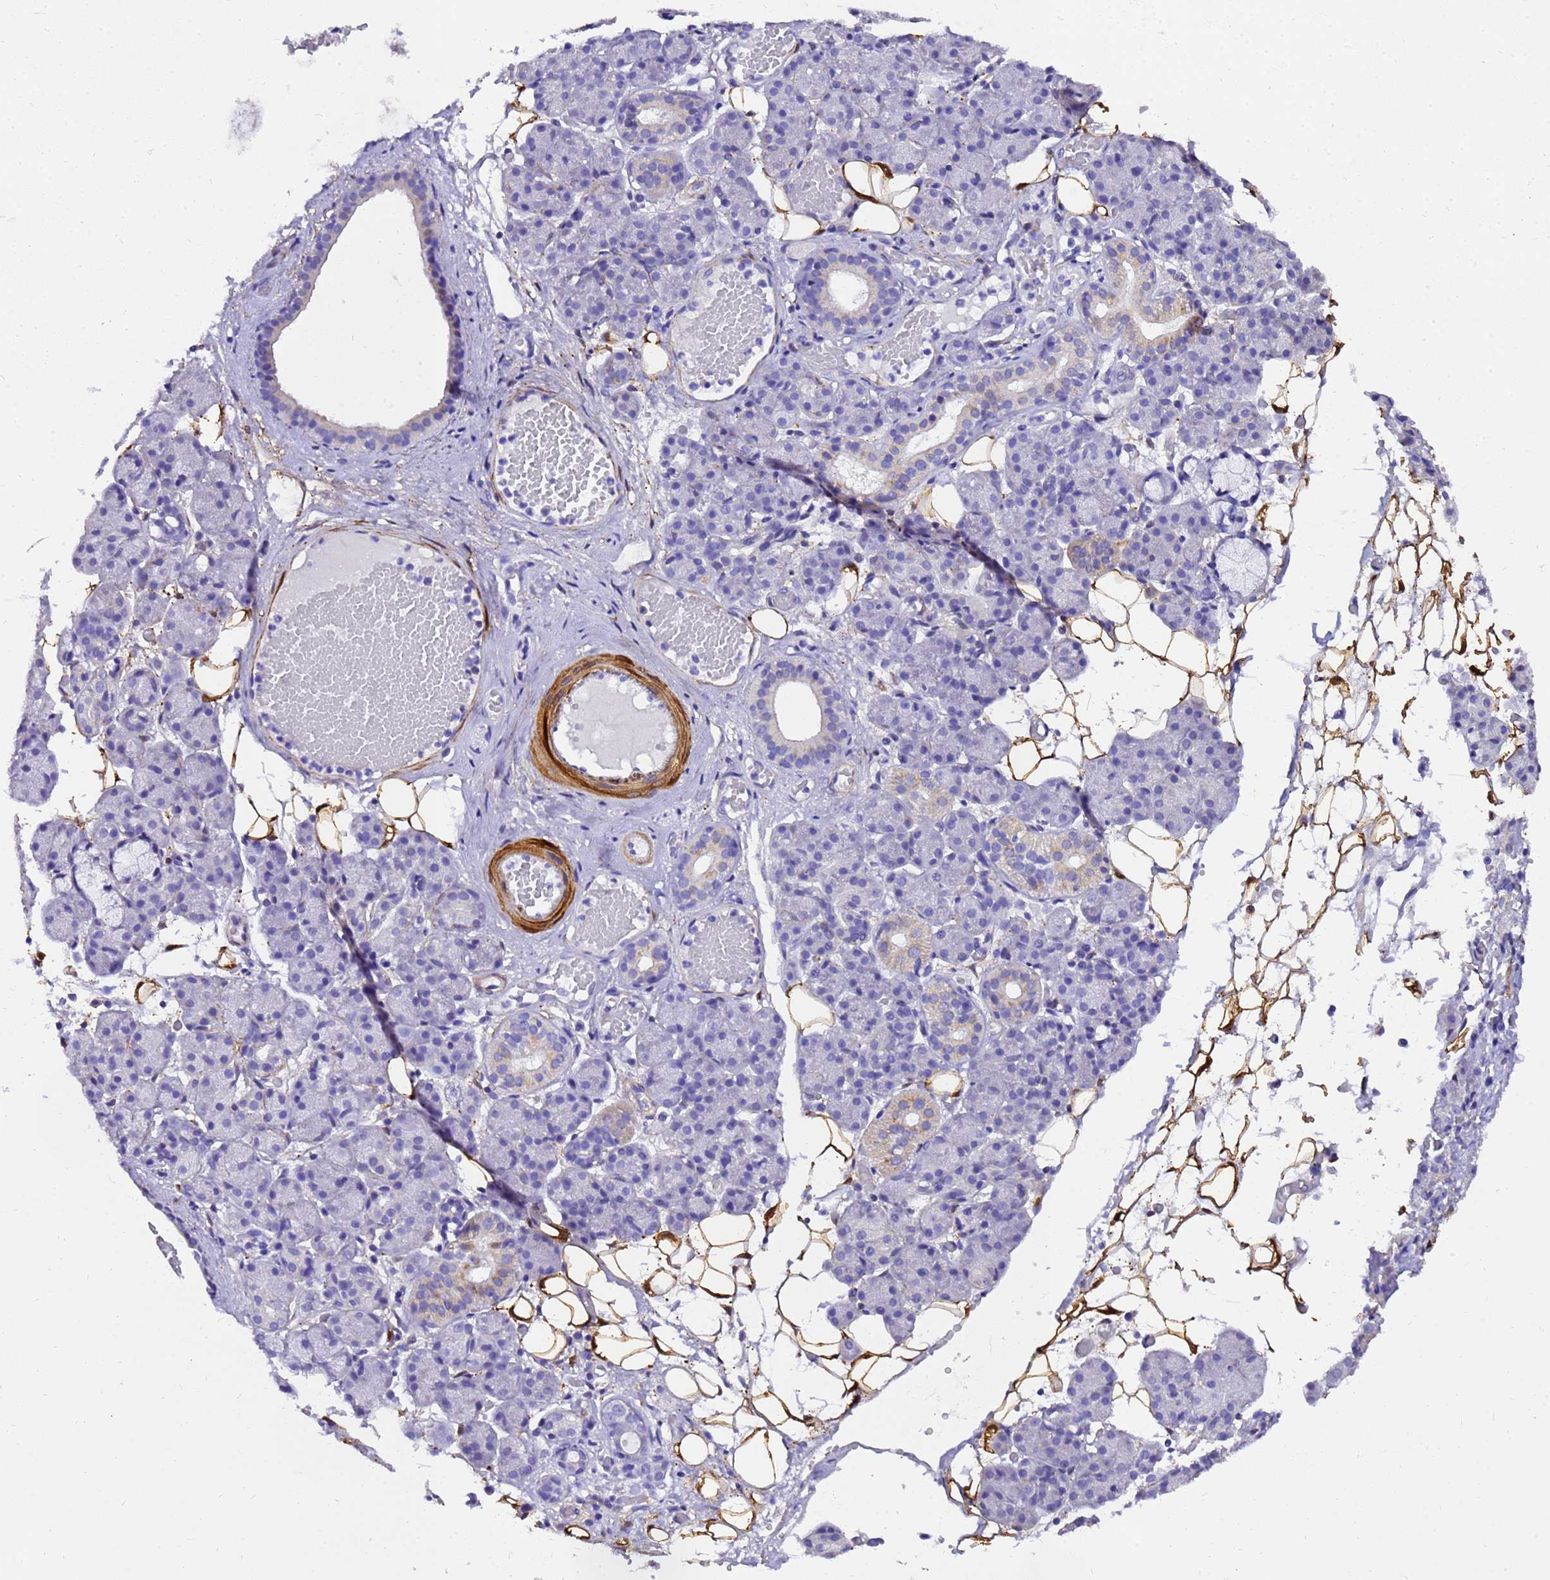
{"staining": {"intensity": "negative", "quantity": "none", "location": "none"}, "tissue": "salivary gland", "cell_type": "Glandular cells", "image_type": "normal", "snomed": [{"axis": "morphology", "description": "Normal tissue, NOS"}, {"axis": "topography", "description": "Salivary gland"}], "caption": "Photomicrograph shows no protein positivity in glandular cells of unremarkable salivary gland.", "gene": "HSPB6", "patient": {"sex": "male", "age": 63}}